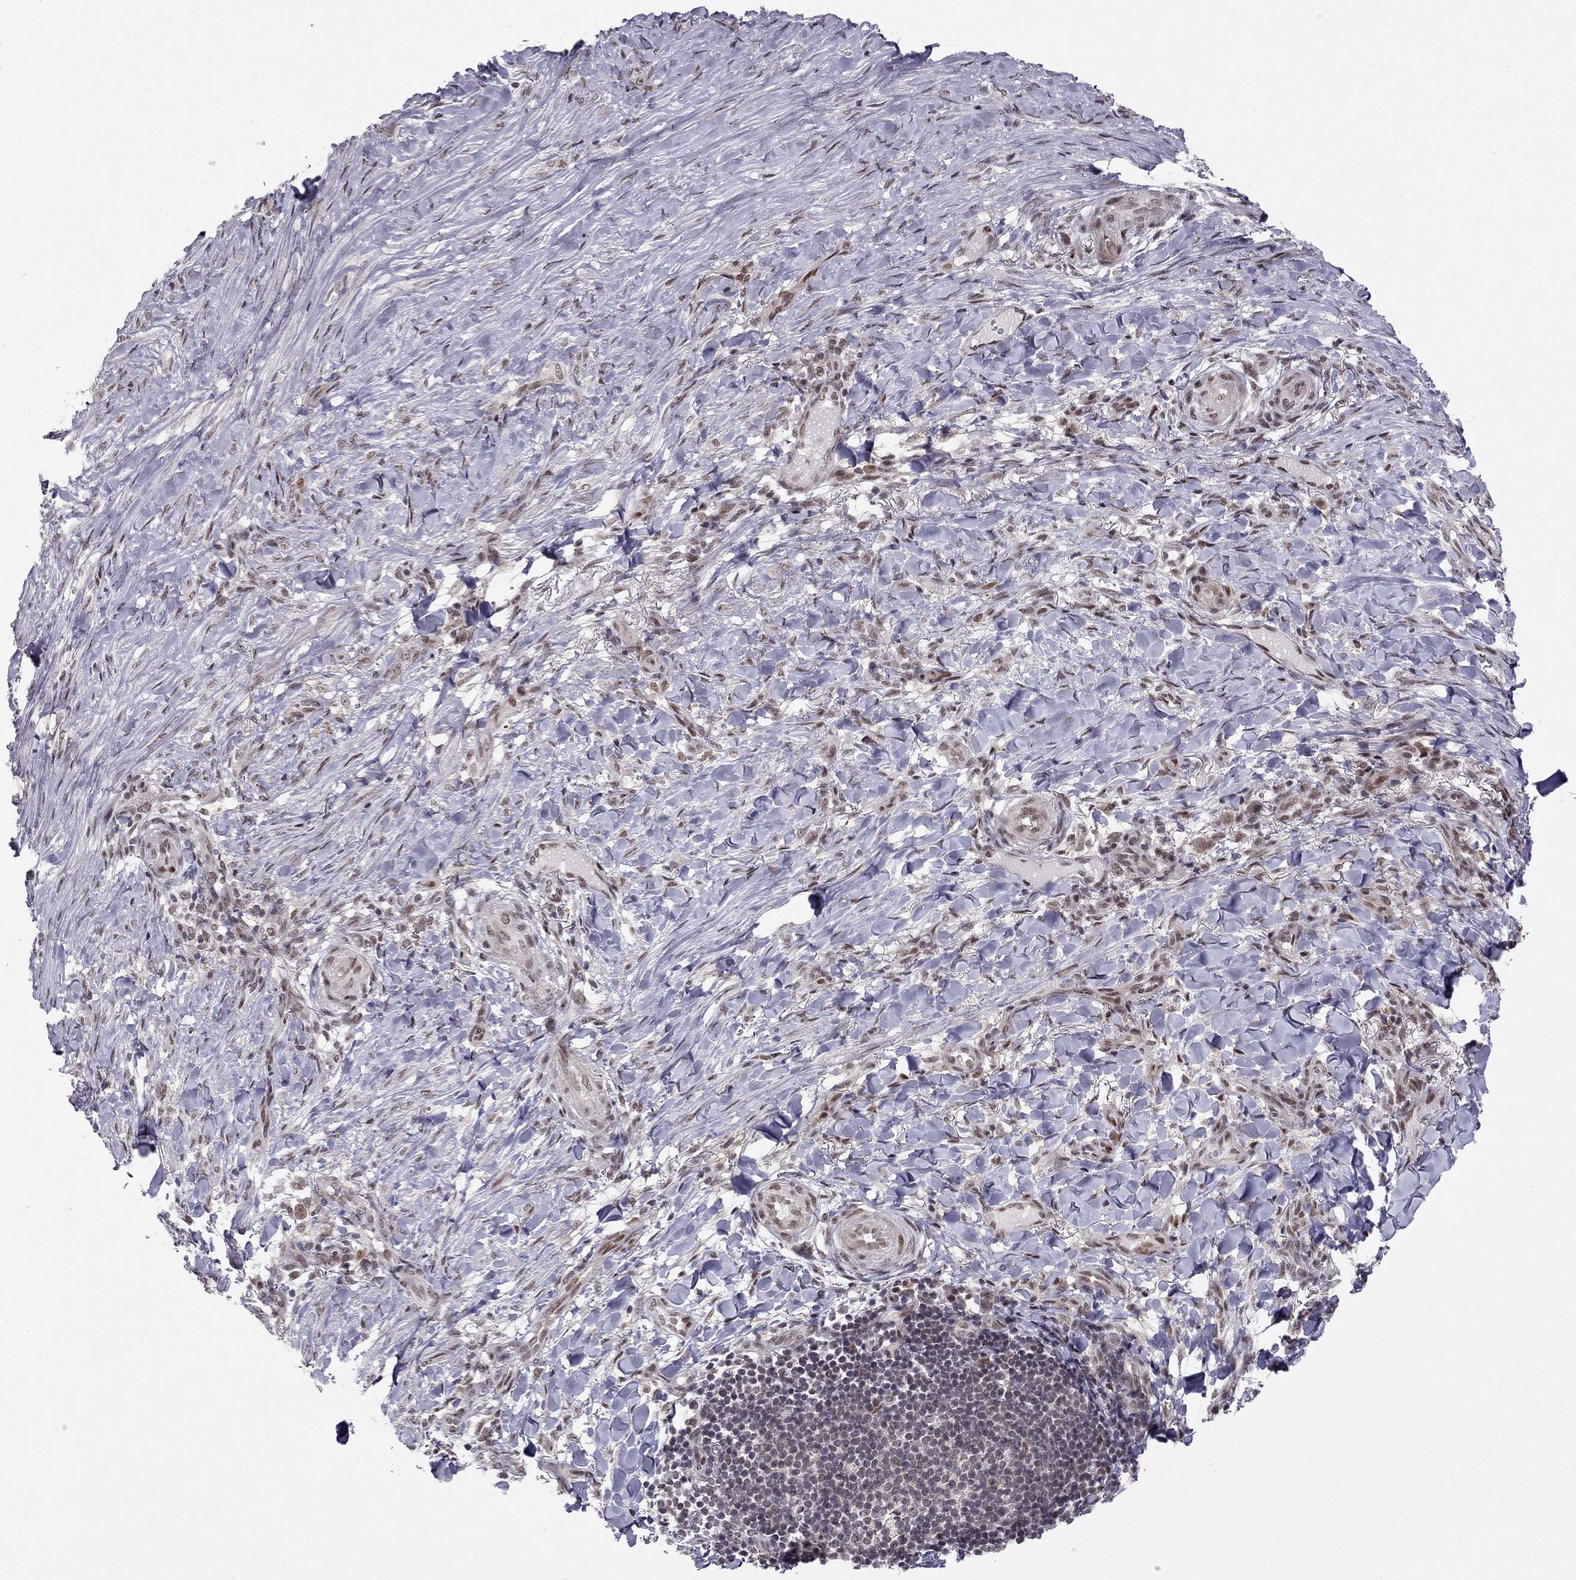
{"staining": {"intensity": "weak", "quantity": "<25%", "location": "nuclear"}, "tissue": "skin cancer", "cell_type": "Tumor cells", "image_type": "cancer", "snomed": [{"axis": "morphology", "description": "Basal cell carcinoma"}, {"axis": "topography", "description": "Skin"}], "caption": "Immunohistochemistry micrograph of neoplastic tissue: skin cancer (basal cell carcinoma) stained with DAB (3,3'-diaminobenzidine) exhibits no significant protein positivity in tumor cells. The staining was performed using DAB to visualize the protein expression in brown, while the nuclei were stained in blue with hematoxylin (Magnification: 20x).", "gene": "RPRD2", "patient": {"sex": "female", "age": 69}}